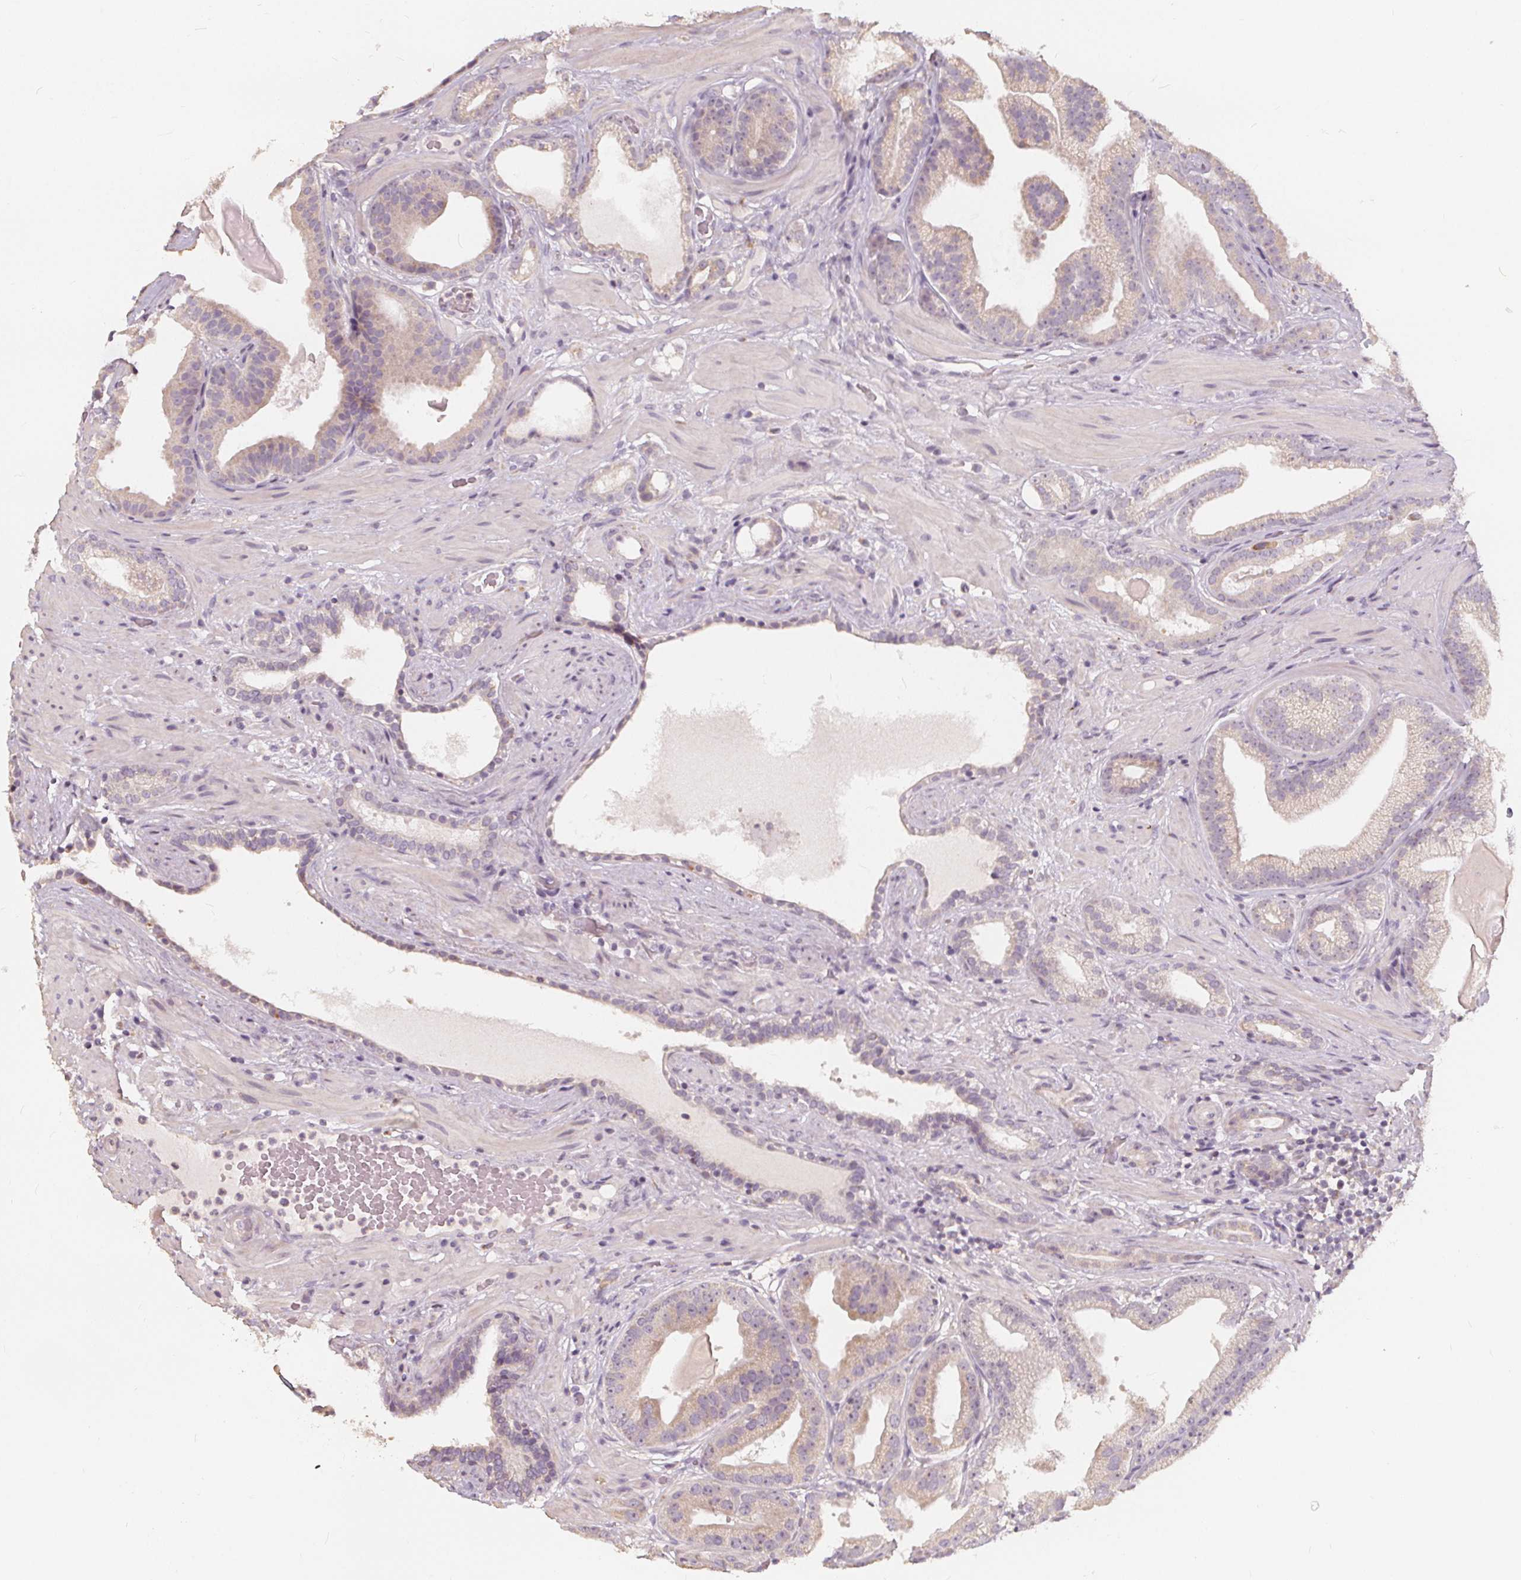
{"staining": {"intensity": "negative", "quantity": "none", "location": "none"}, "tissue": "prostate cancer", "cell_type": "Tumor cells", "image_type": "cancer", "snomed": [{"axis": "morphology", "description": "Adenocarcinoma, Low grade"}, {"axis": "topography", "description": "Prostate"}], "caption": "A micrograph of human low-grade adenocarcinoma (prostate) is negative for staining in tumor cells.", "gene": "DRC3", "patient": {"sex": "male", "age": 57}}